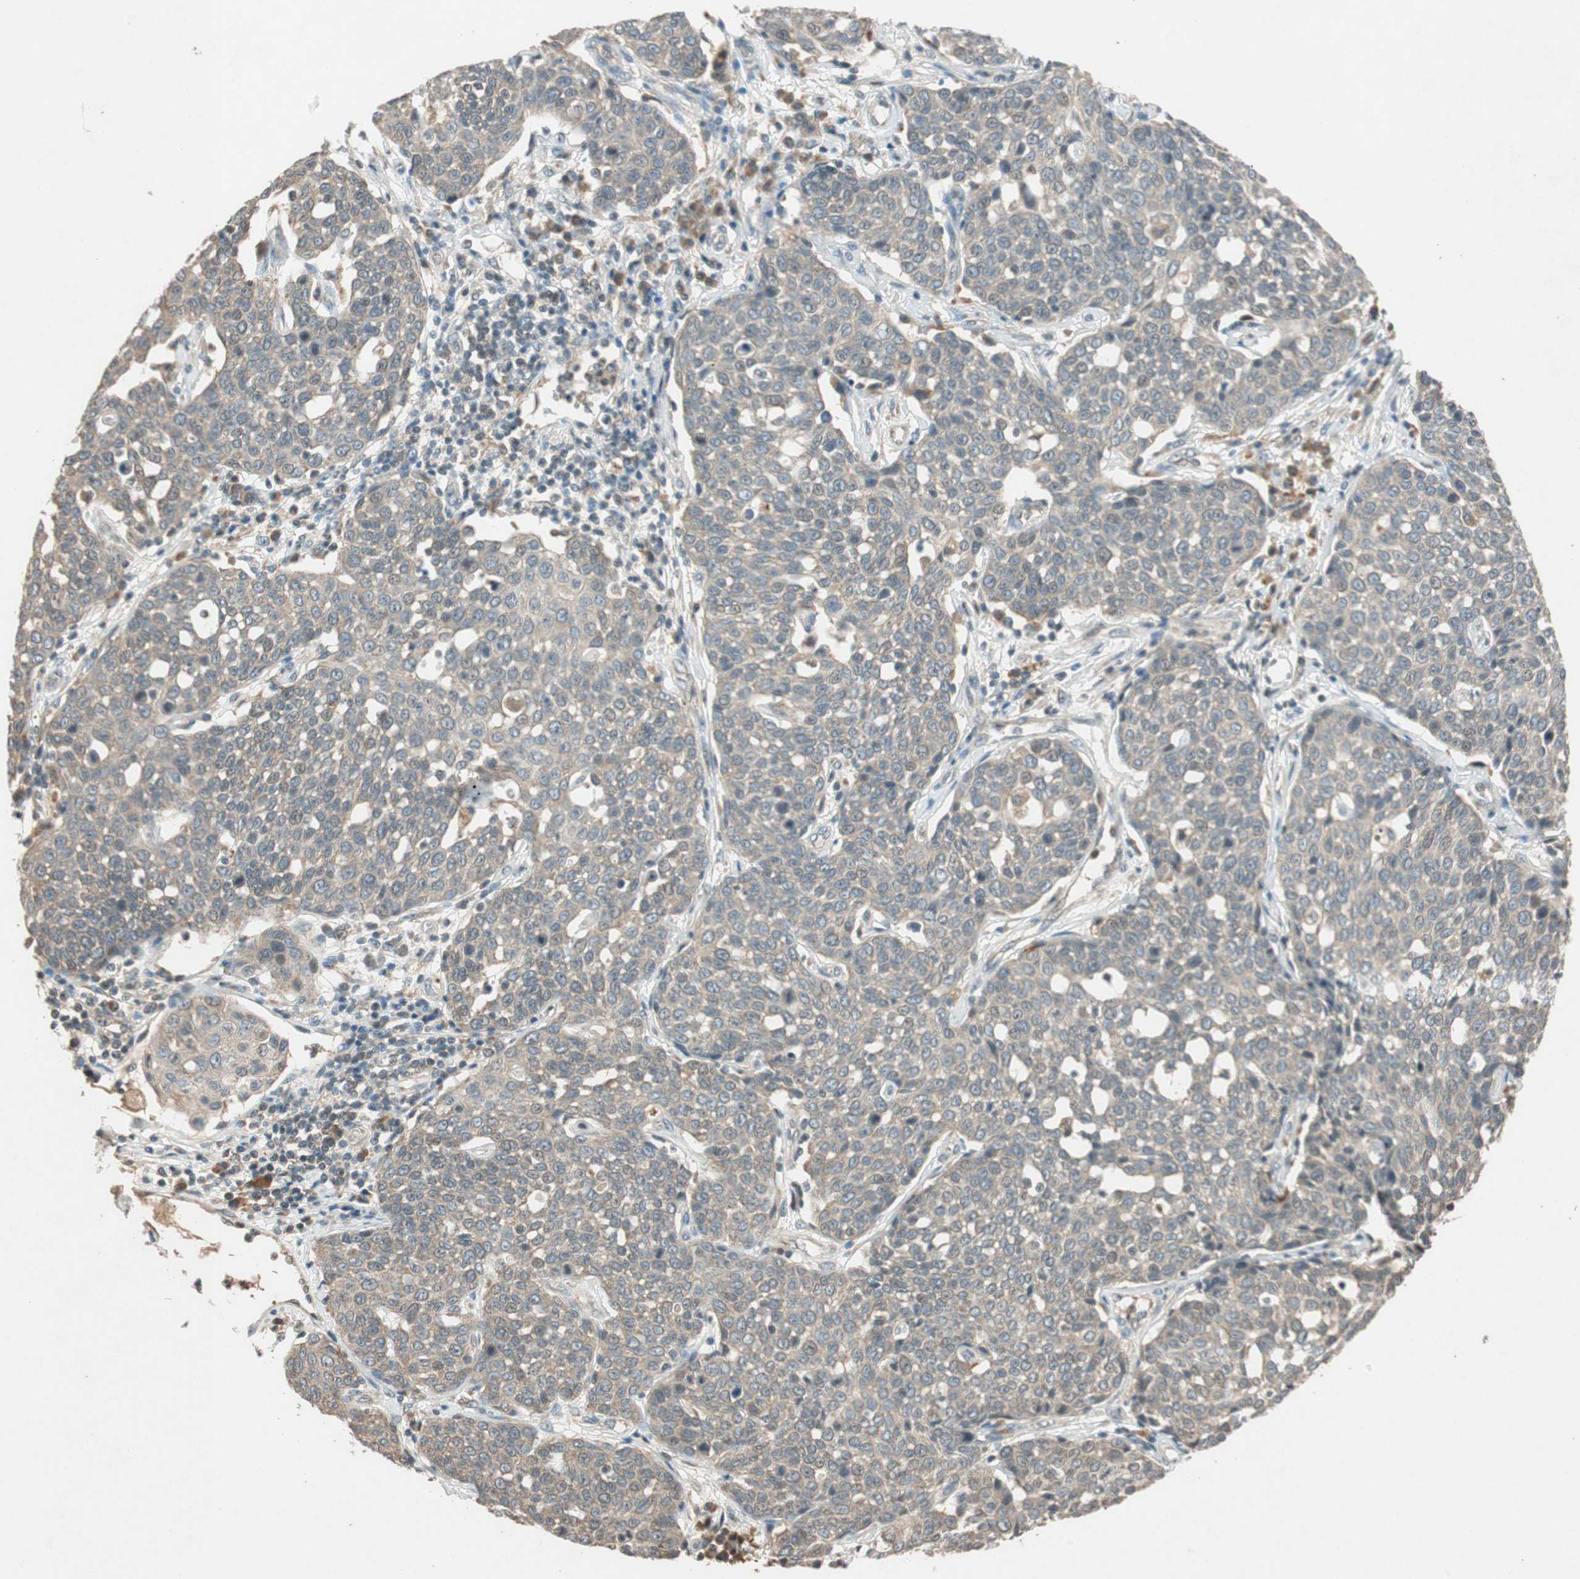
{"staining": {"intensity": "weak", "quantity": ">75%", "location": "cytoplasmic/membranous"}, "tissue": "cervical cancer", "cell_type": "Tumor cells", "image_type": "cancer", "snomed": [{"axis": "morphology", "description": "Squamous cell carcinoma, NOS"}, {"axis": "topography", "description": "Cervix"}], "caption": "Immunohistochemical staining of cervical squamous cell carcinoma demonstrates weak cytoplasmic/membranous protein staining in about >75% of tumor cells. The protein of interest is shown in brown color, while the nuclei are stained blue.", "gene": "GLB1", "patient": {"sex": "female", "age": 34}}